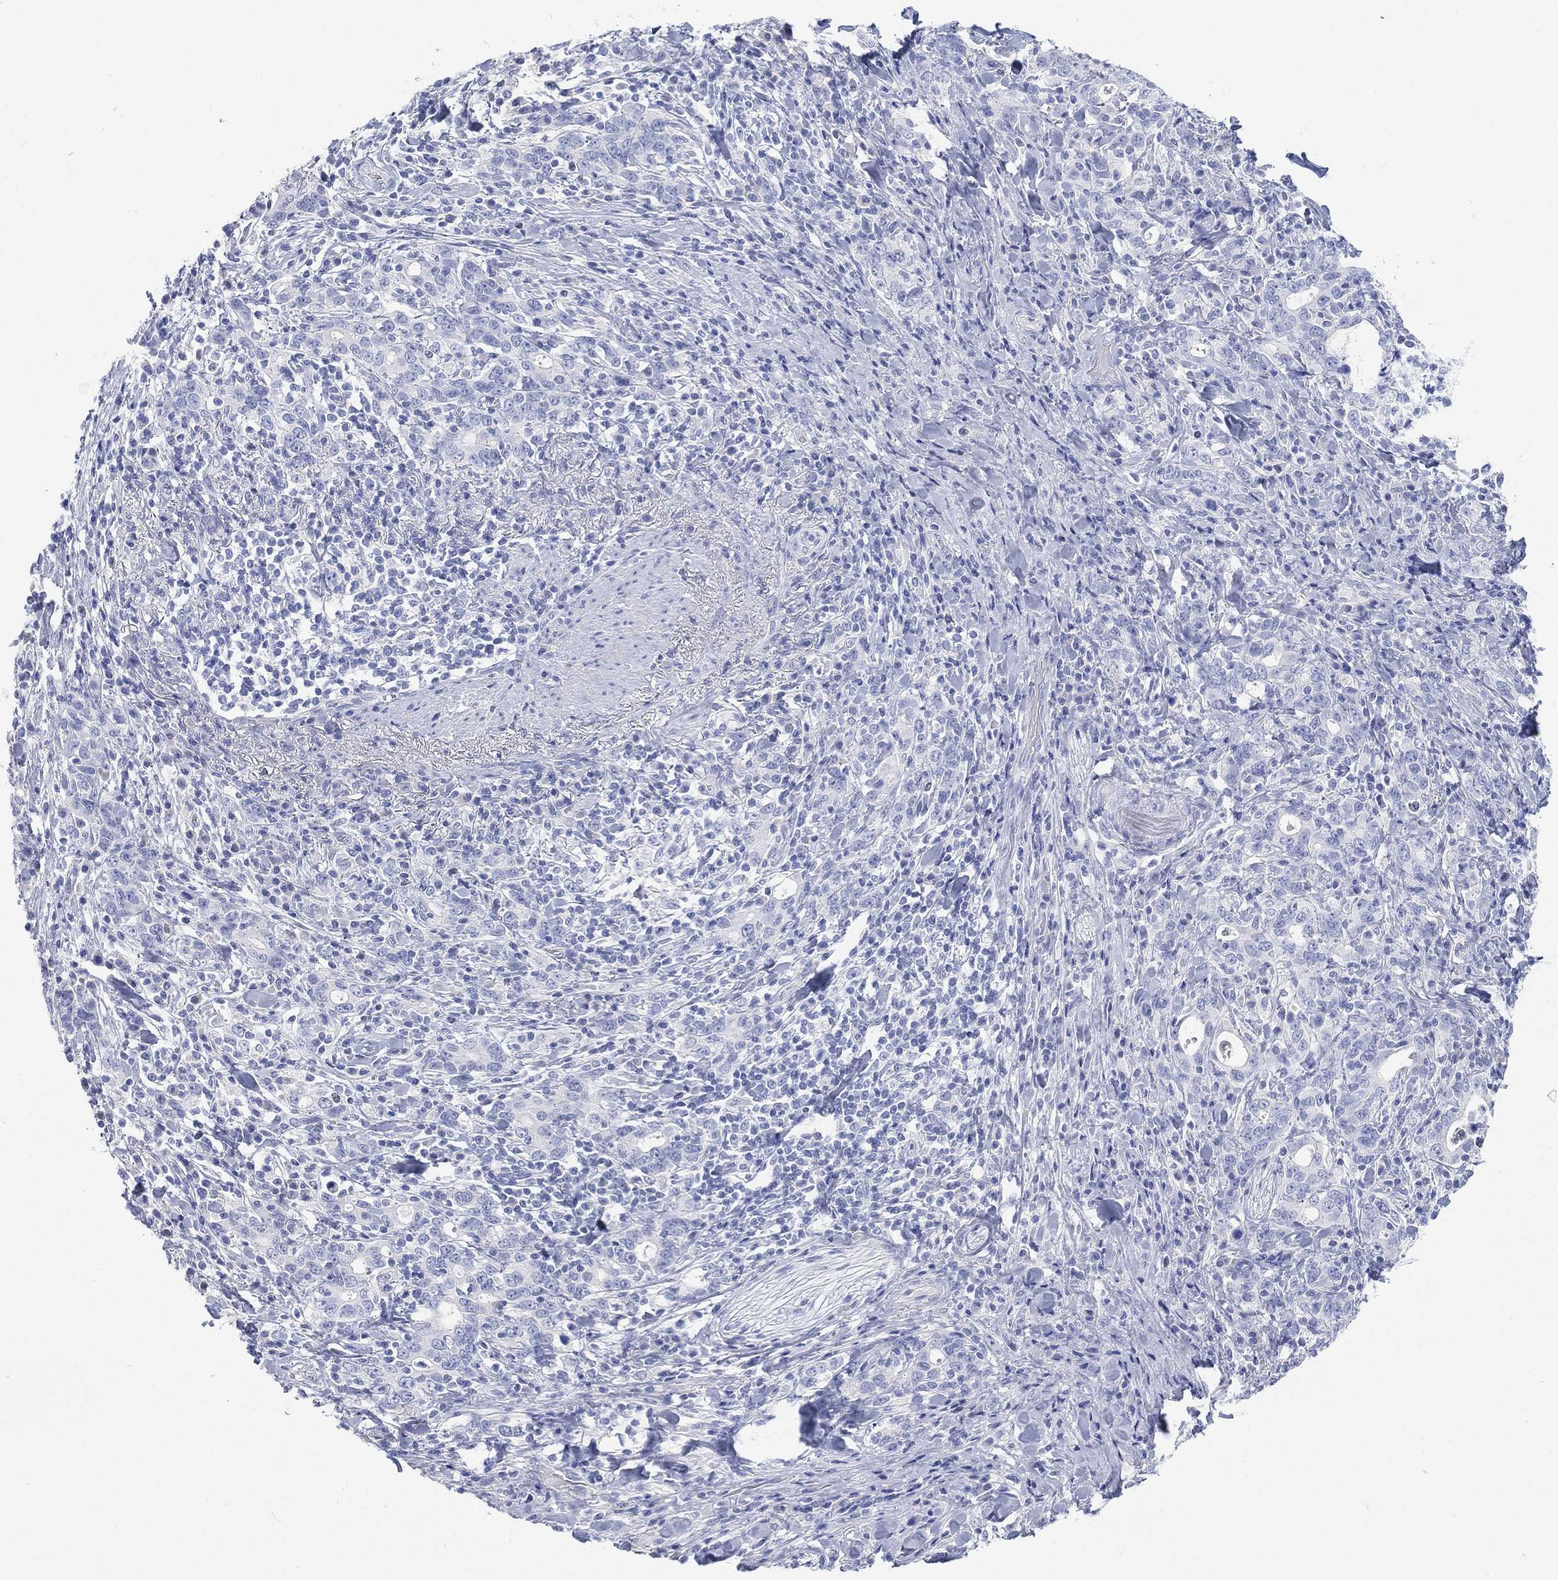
{"staining": {"intensity": "negative", "quantity": "none", "location": "none"}, "tissue": "stomach cancer", "cell_type": "Tumor cells", "image_type": "cancer", "snomed": [{"axis": "morphology", "description": "Adenocarcinoma, NOS"}, {"axis": "topography", "description": "Stomach"}], "caption": "This is an immunohistochemistry micrograph of human stomach cancer (adenocarcinoma). There is no expression in tumor cells.", "gene": "FMO1", "patient": {"sex": "male", "age": 79}}